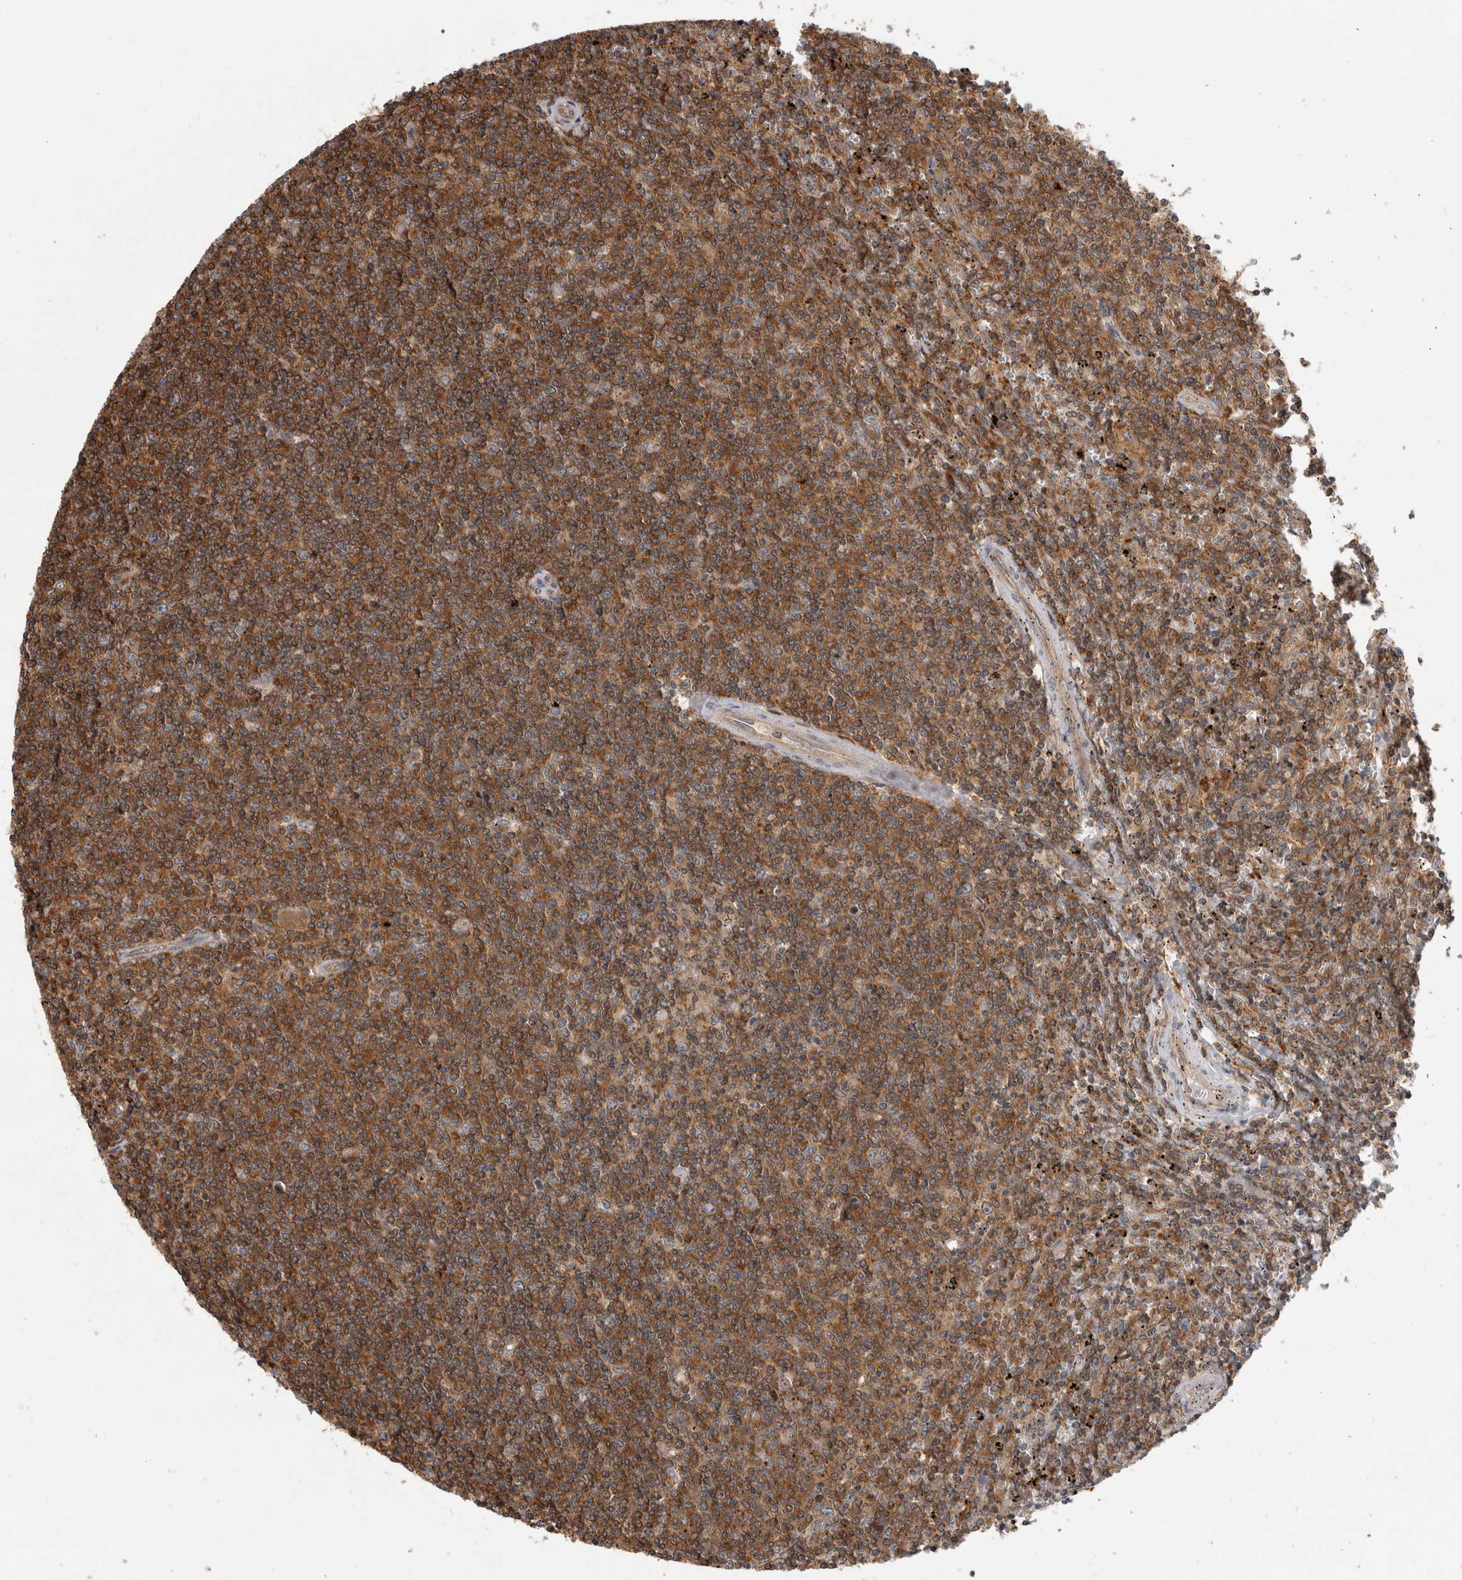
{"staining": {"intensity": "moderate", "quantity": ">75%", "location": "cytoplasmic/membranous"}, "tissue": "lymphoma", "cell_type": "Tumor cells", "image_type": "cancer", "snomed": [{"axis": "morphology", "description": "Malignant lymphoma, non-Hodgkin's type, Low grade"}, {"axis": "topography", "description": "Spleen"}], "caption": "Tumor cells show medium levels of moderate cytoplasmic/membranous staining in about >75% of cells in human lymphoma. (brown staining indicates protein expression, while blue staining denotes nuclei).", "gene": "GRIK2", "patient": {"sex": "female", "age": 50}}